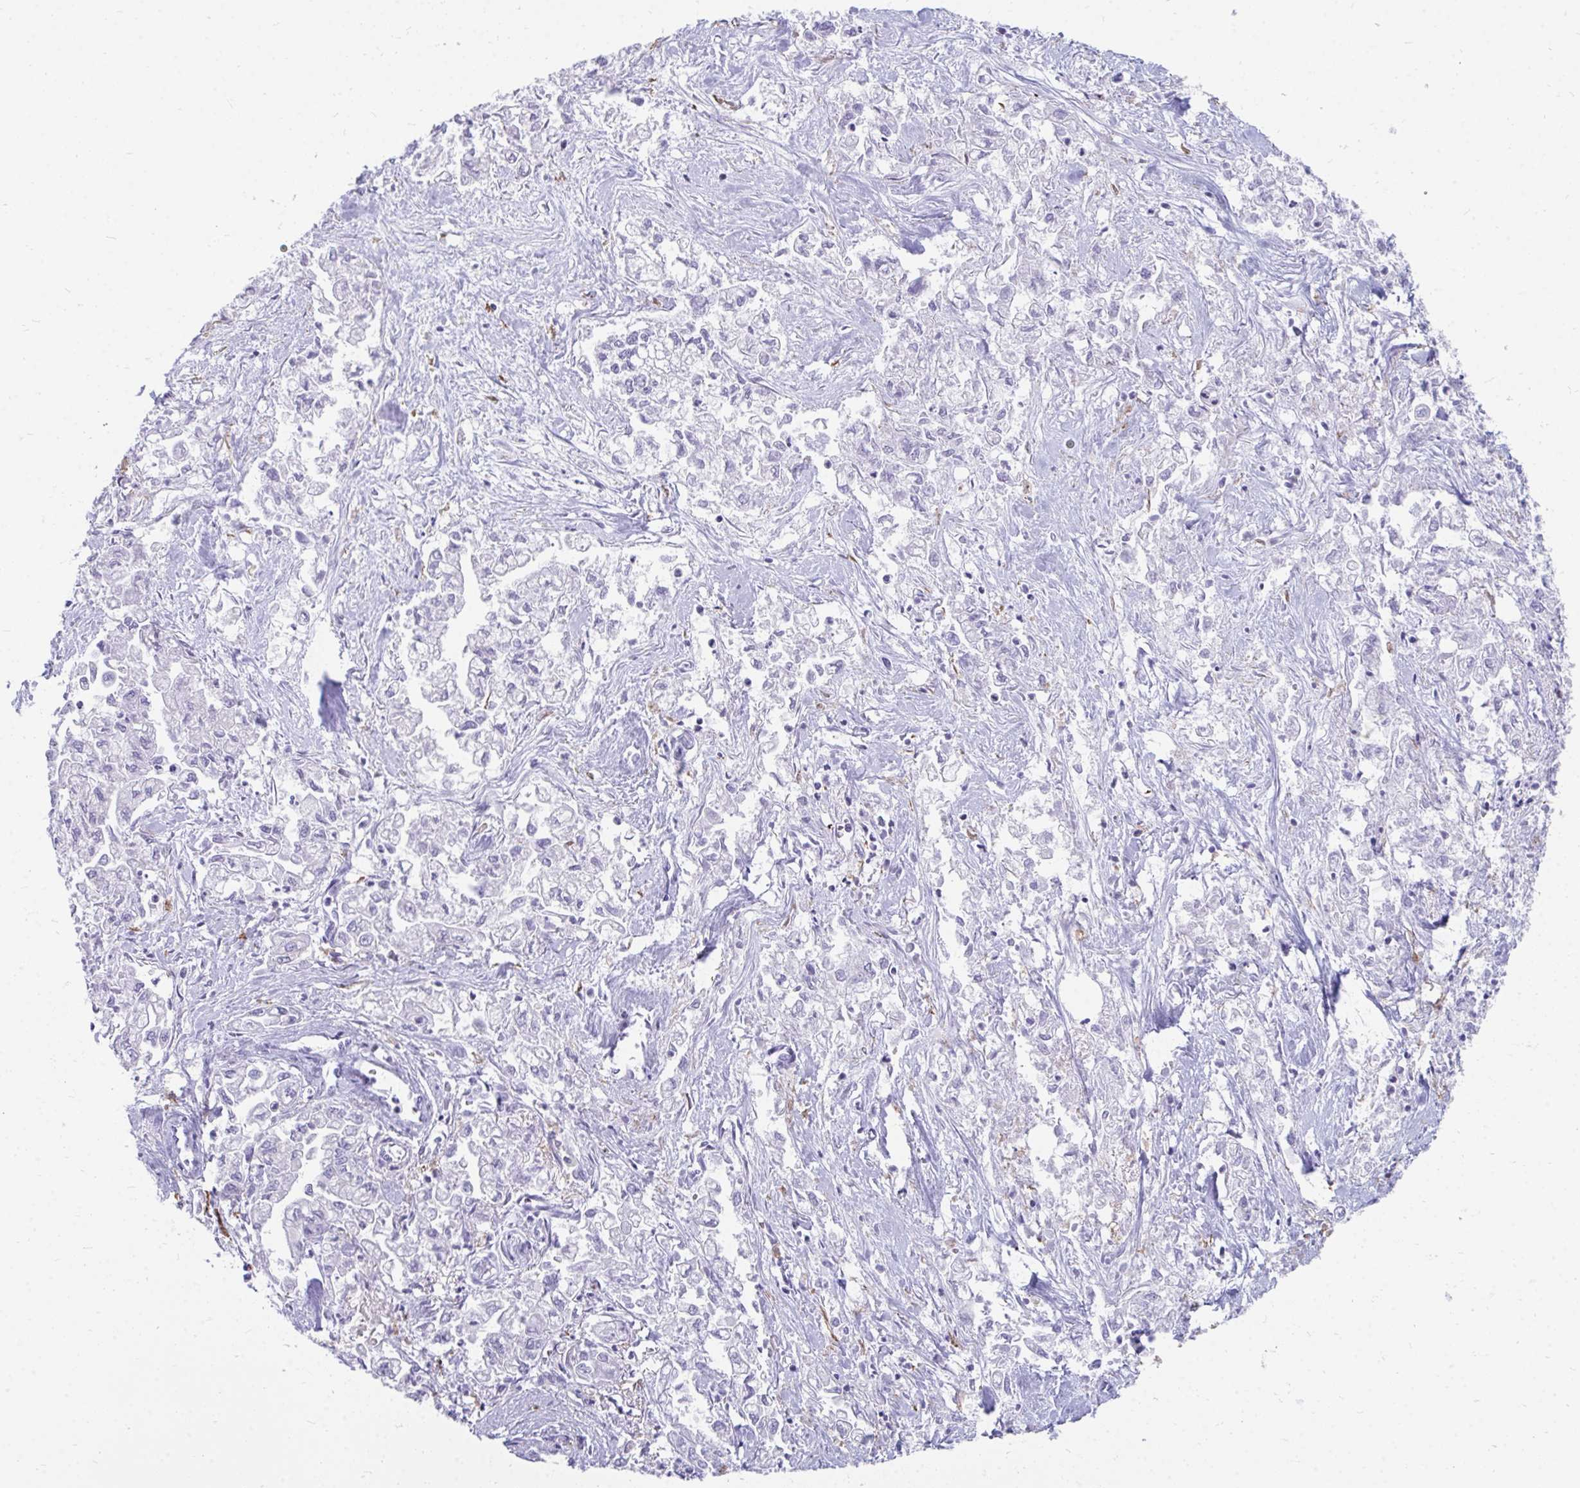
{"staining": {"intensity": "negative", "quantity": "none", "location": "none"}, "tissue": "pancreatic cancer", "cell_type": "Tumor cells", "image_type": "cancer", "snomed": [{"axis": "morphology", "description": "Adenocarcinoma, NOS"}, {"axis": "topography", "description": "Pancreas"}], "caption": "Immunohistochemical staining of human adenocarcinoma (pancreatic) reveals no significant expression in tumor cells.", "gene": "CD163", "patient": {"sex": "male", "age": 72}}